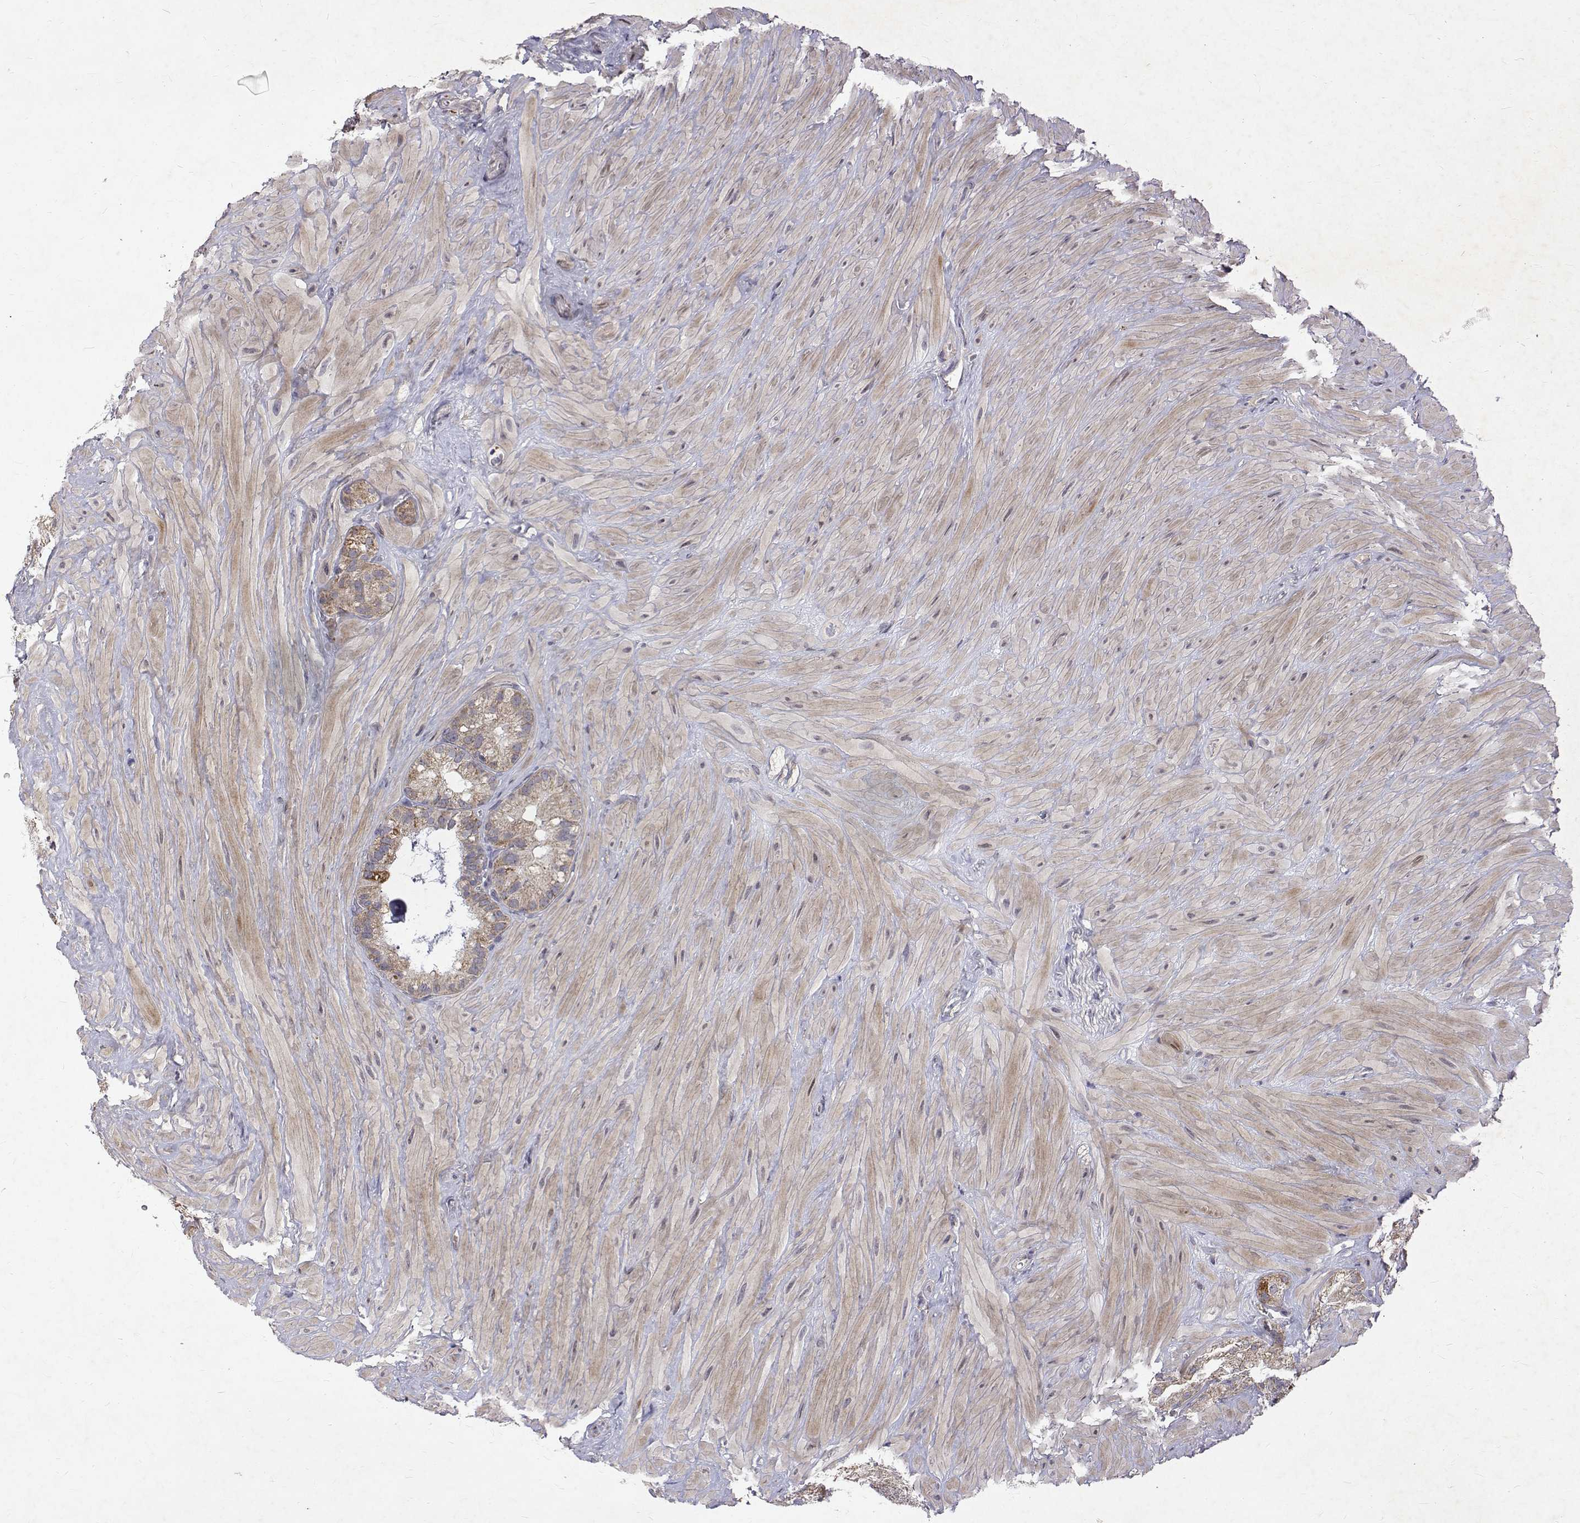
{"staining": {"intensity": "weak", "quantity": "25%-75%", "location": "cytoplasmic/membranous"}, "tissue": "seminal vesicle", "cell_type": "Glandular cells", "image_type": "normal", "snomed": [{"axis": "morphology", "description": "Normal tissue, NOS"}, {"axis": "topography", "description": "Seminal veicle"}], "caption": "The histopathology image exhibits a brown stain indicating the presence of a protein in the cytoplasmic/membranous of glandular cells in seminal vesicle.", "gene": "ALKBH8", "patient": {"sex": "male", "age": 60}}